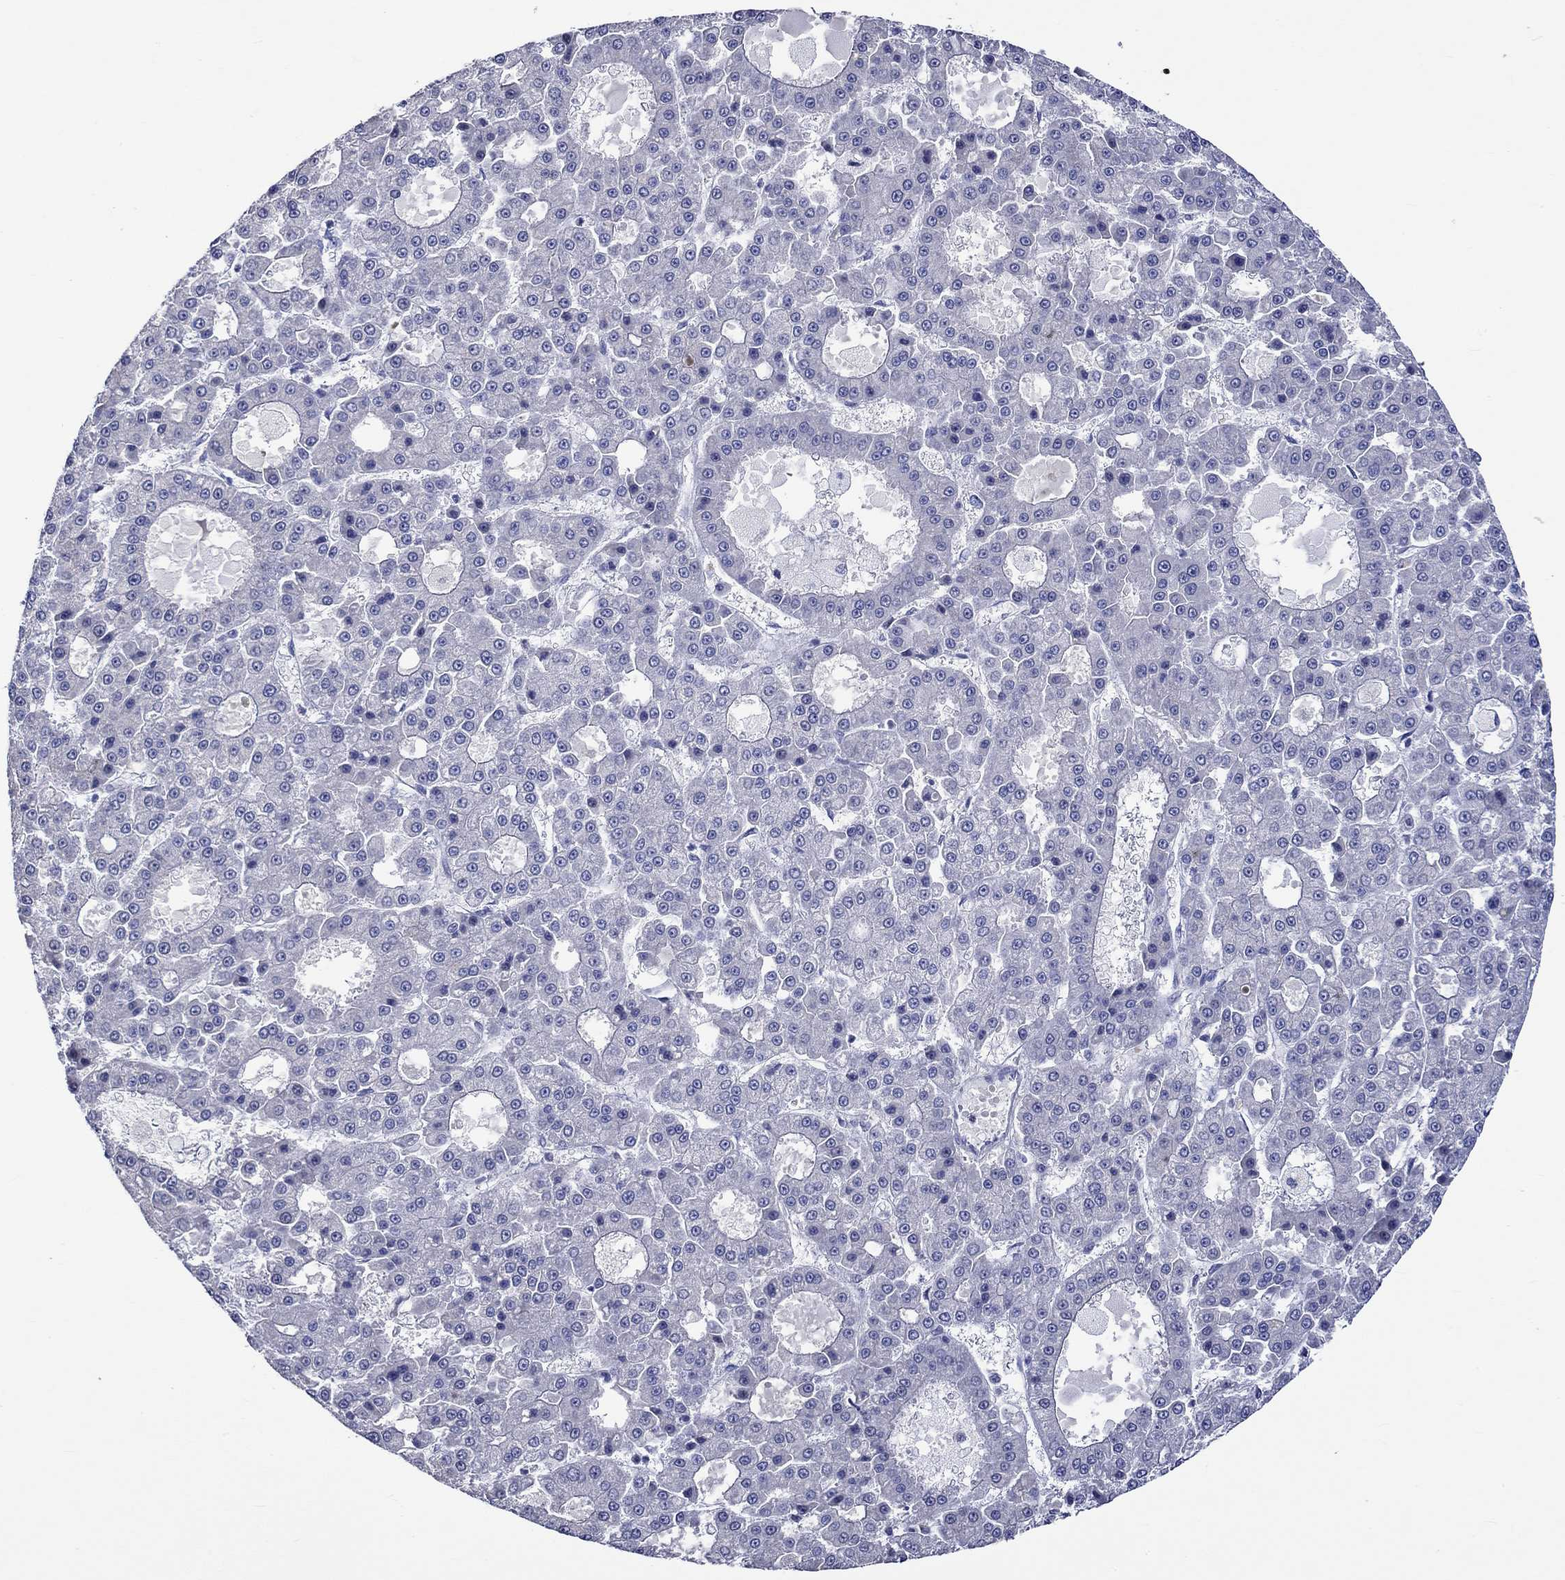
{"staining": {"intensity": "negative", "quantity": "none", "location": "none"}, "tissue": "liver cancer", "cell_type": "Tumor cells", "image_type": "cancer", "snomed": [{"axis": "morphology", "description": "Carcinoma, Hepatocellular, NOS"}, {"axis": "topography", "description": "Liver"}], "caption": "Image shows no significant protein expression in tumor cells of hepatocellular carcinoma (liver). Brightfield microscopy of immunohistochemistry (IHC) stained with DAB (brown) and hematoxylin (blue), captured at high magnification.", "gene": "CRYAB", "patient": {"sex": "male", "age": 70}}